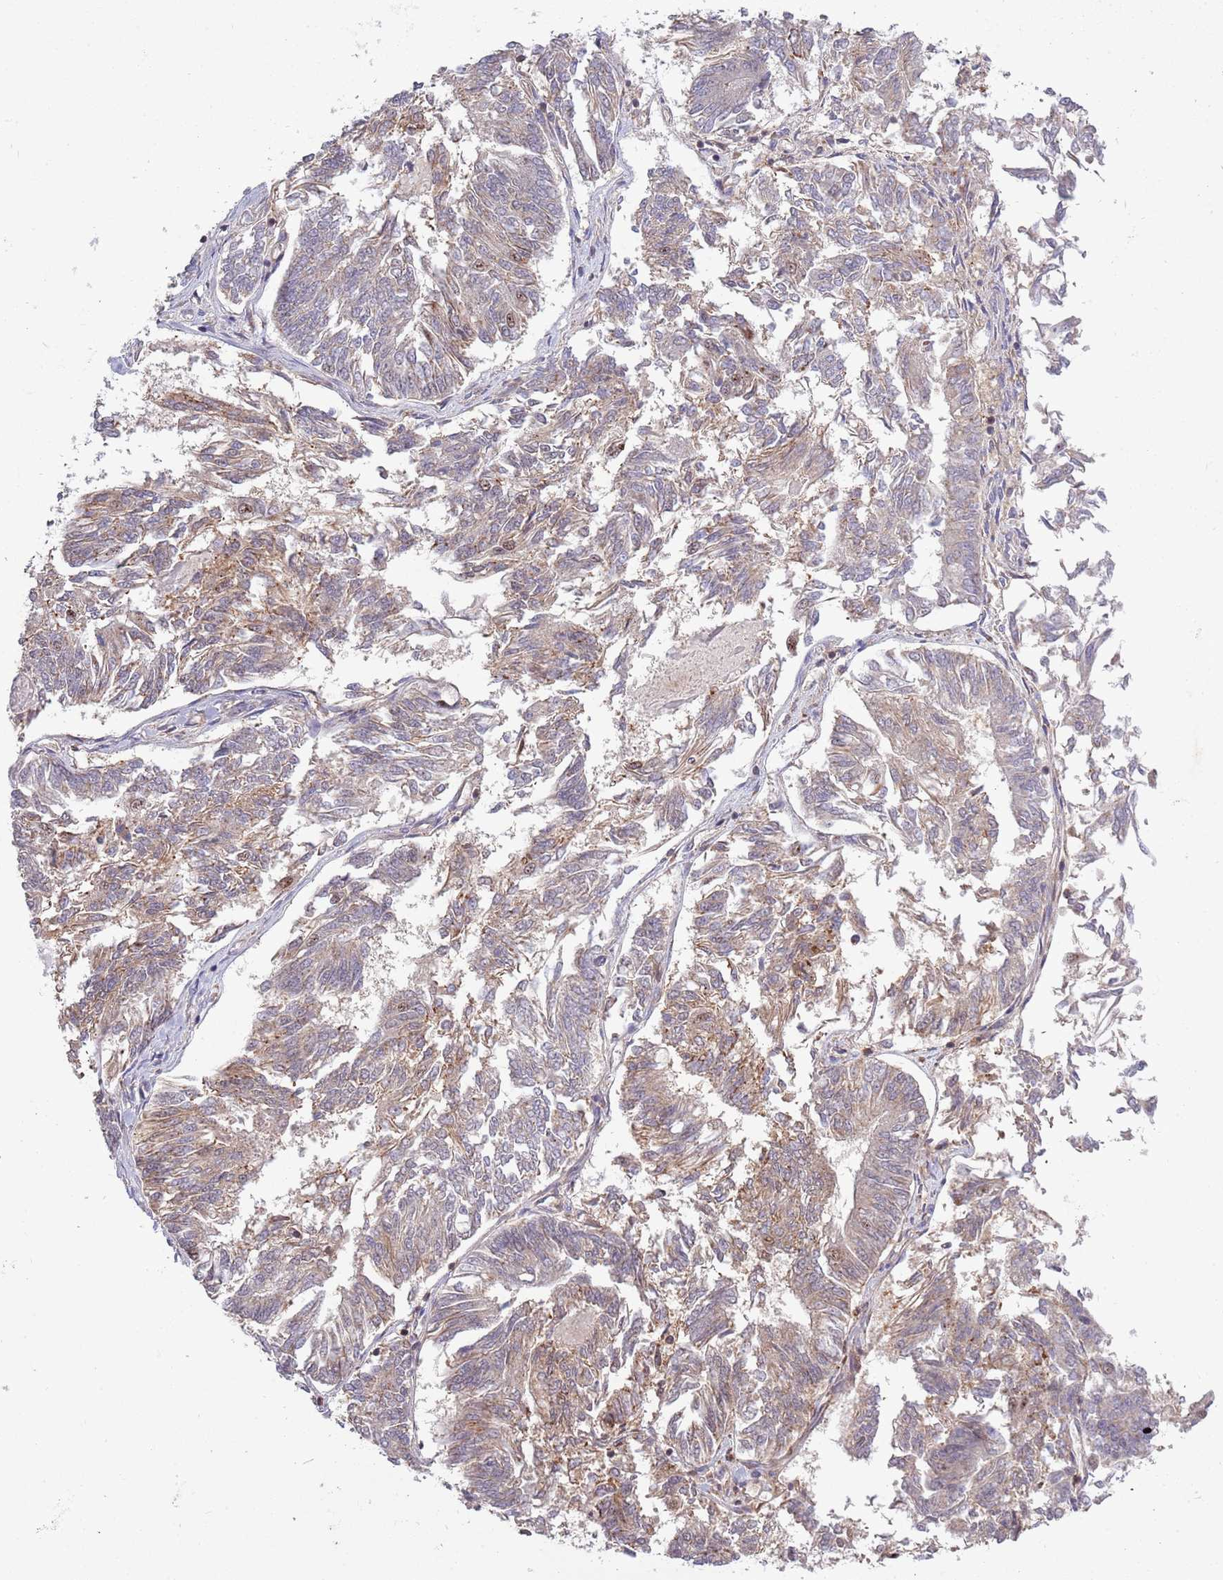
{"staining": {"intensity": "weak", "quantity": "<25%", "location": "cytoplasmic/membranous,nuclear"}, "tissue": "endometrial cancer", "cell_type": "Tumor cells", "image_type": "cancer", "snomed": [{"axis": "morphology", "description": "Adenocarcinoma, NOS"}, {"axis": "topography", "description": "Endometrium"}], "caption": "IHC of endometrial cancer displays no expression in tumor cells. (Immunohistochemistry, brightfield microscopy, high magnification).", "gene": "CCNJL", "patient": {"sex": "female", "age": 58}}